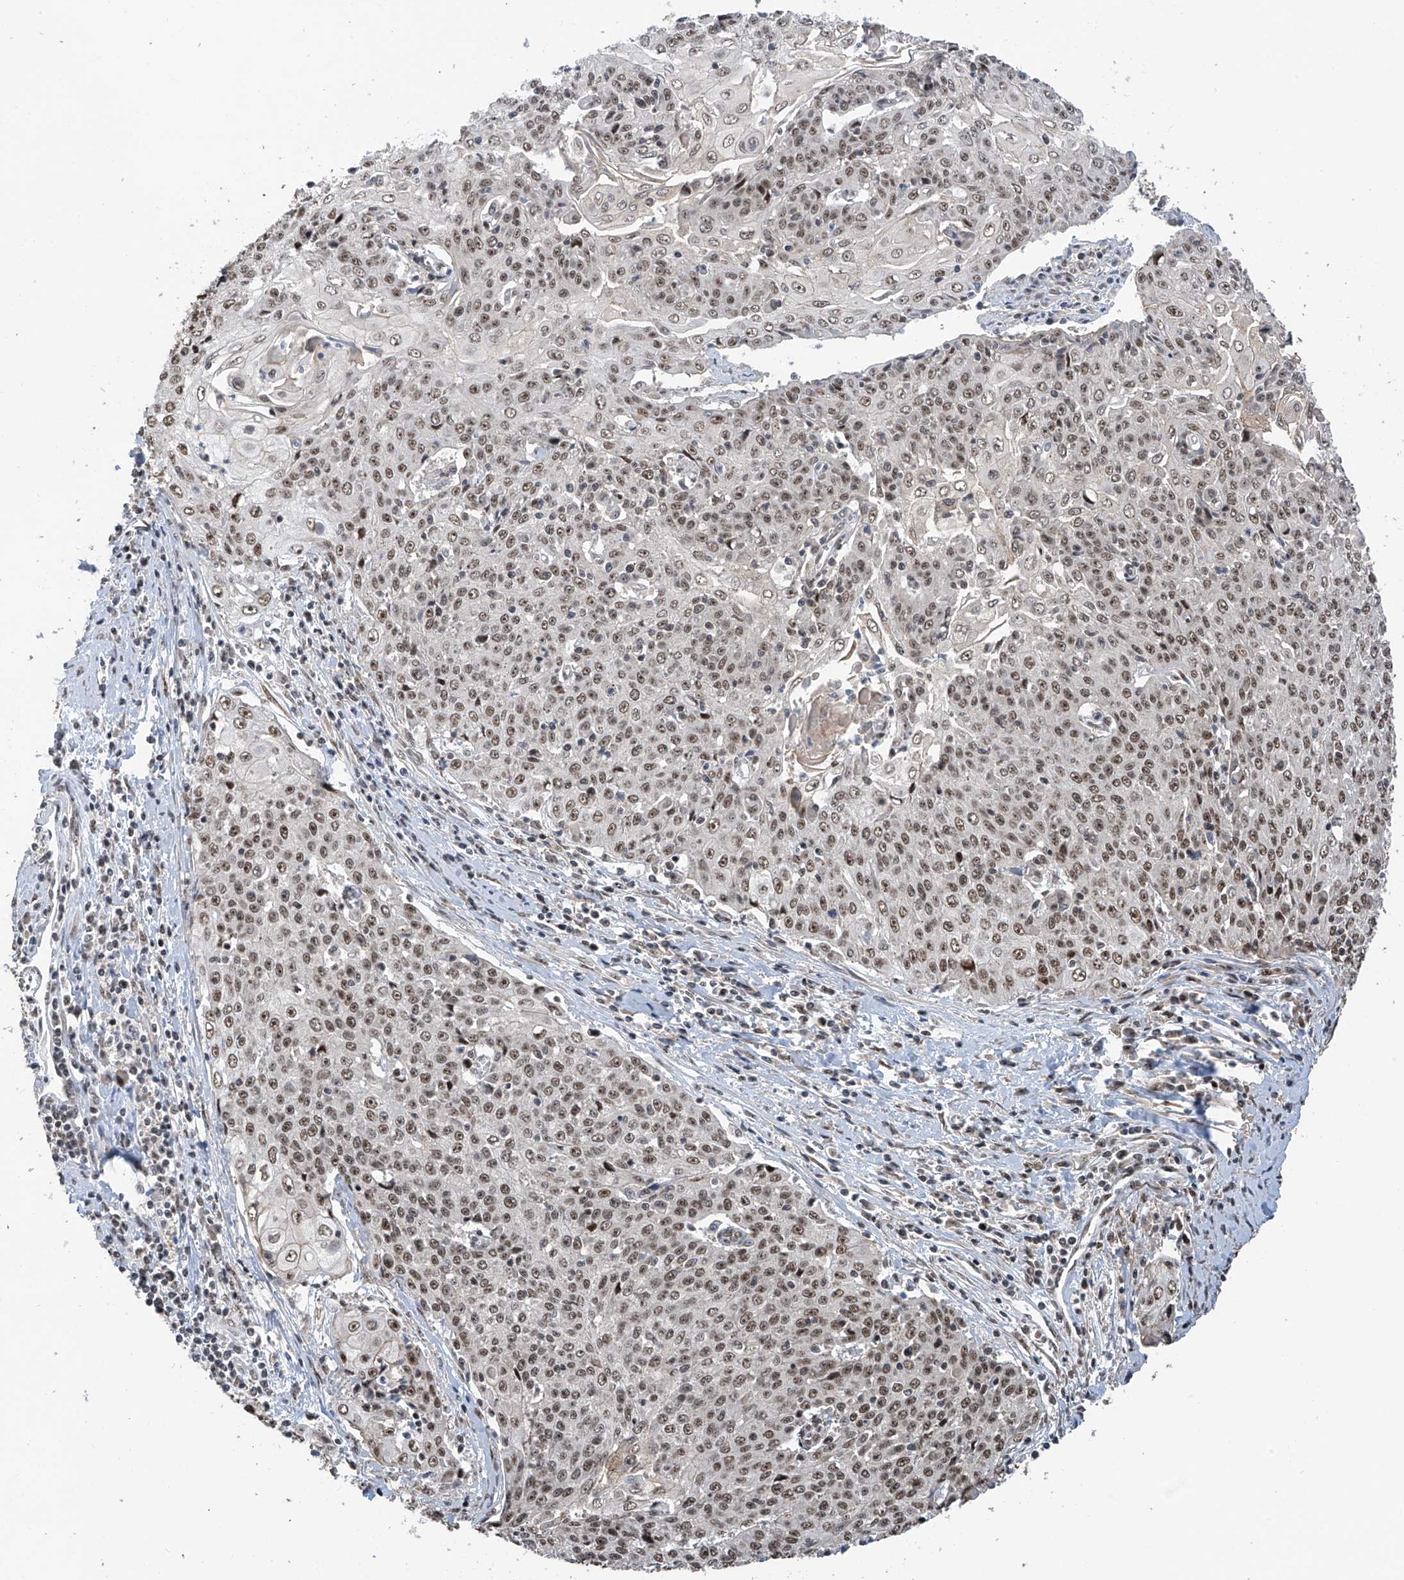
{"staining": {"intensity": "weak", "quantity": ">75%", "location": "nuclear"}, "tissue": "cervical cancer", "cell_type": "Tumor cells", "image_type": "cancer", "snomed": [{"axis": "morphology", "description": "Squamous cell carcinoma, NOS"}, {"axis": "topography", "description": "Cervix"}], "caption": "DAB immunohistochemical staining of squamous cell carcinoma (cervical) exhibits weak nuclear protein staining in approximately >75% of tumor cells.", "gene": "C1orf131", "patient": {"sex": "female", "age": 48}}